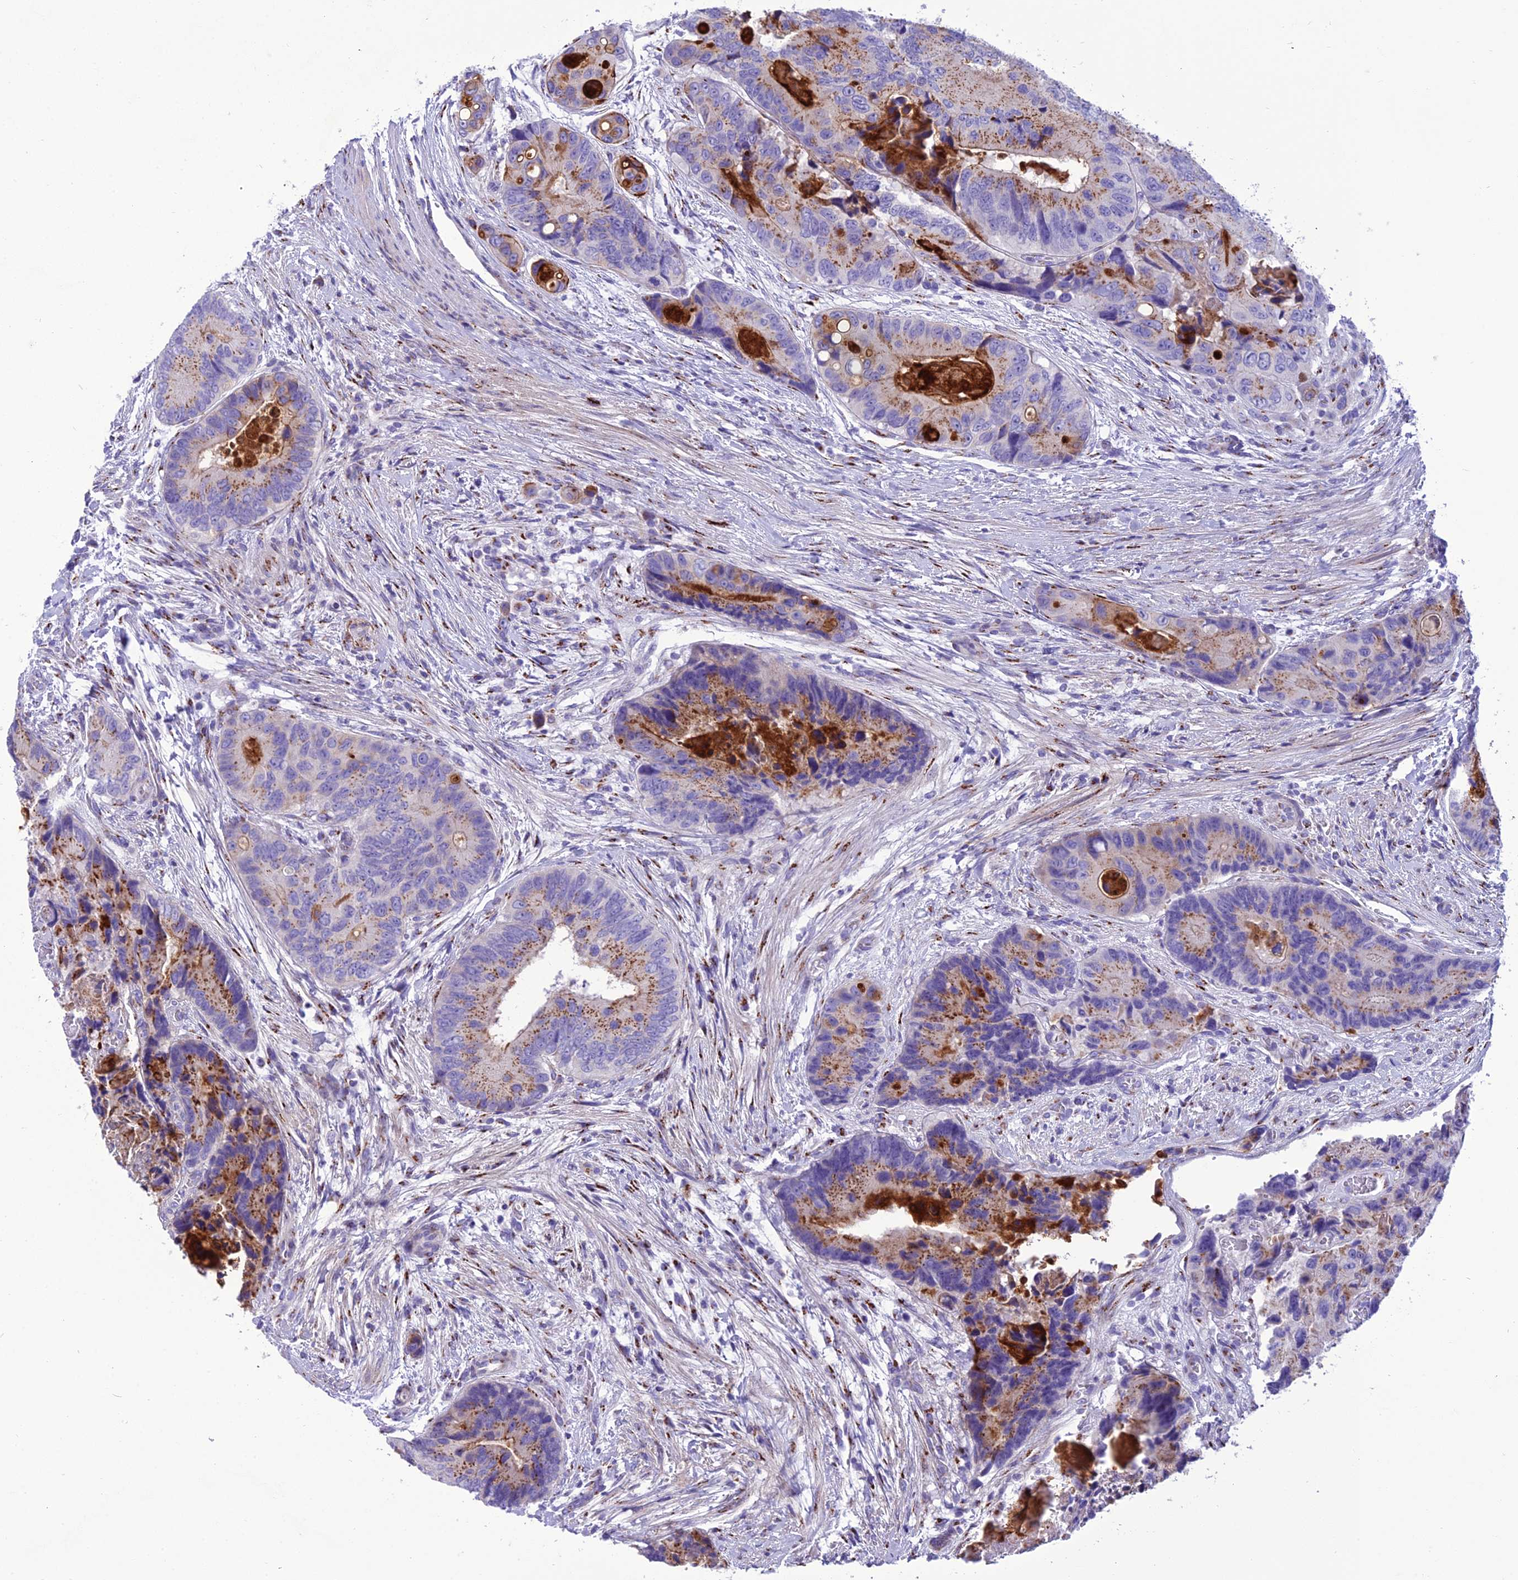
{"staining": {"intensity": "moderate", "quantity": "25%-75%", "location": "cytoplasmic/membranous"}, "tissue": "colorectal cancer", "cell_type": "Tumor cells", "image_type": "cancer", "snomed": [{"axis": "morphology", "description": "Adenocarcinoma, NOS"}, {"axis": "topography", "description": "Colon"}], "caption": "Protein staining reveals moderate cytoplasmic/membranous expression in about 25%-75% of tumor cells in colorectal adenocarcinoma. Immunohistochemistry stains the protein of interest in brown and the nuclei are stained blue.", "gene": "GOLM2", "patient": {"sex": "male", "age": 84}}